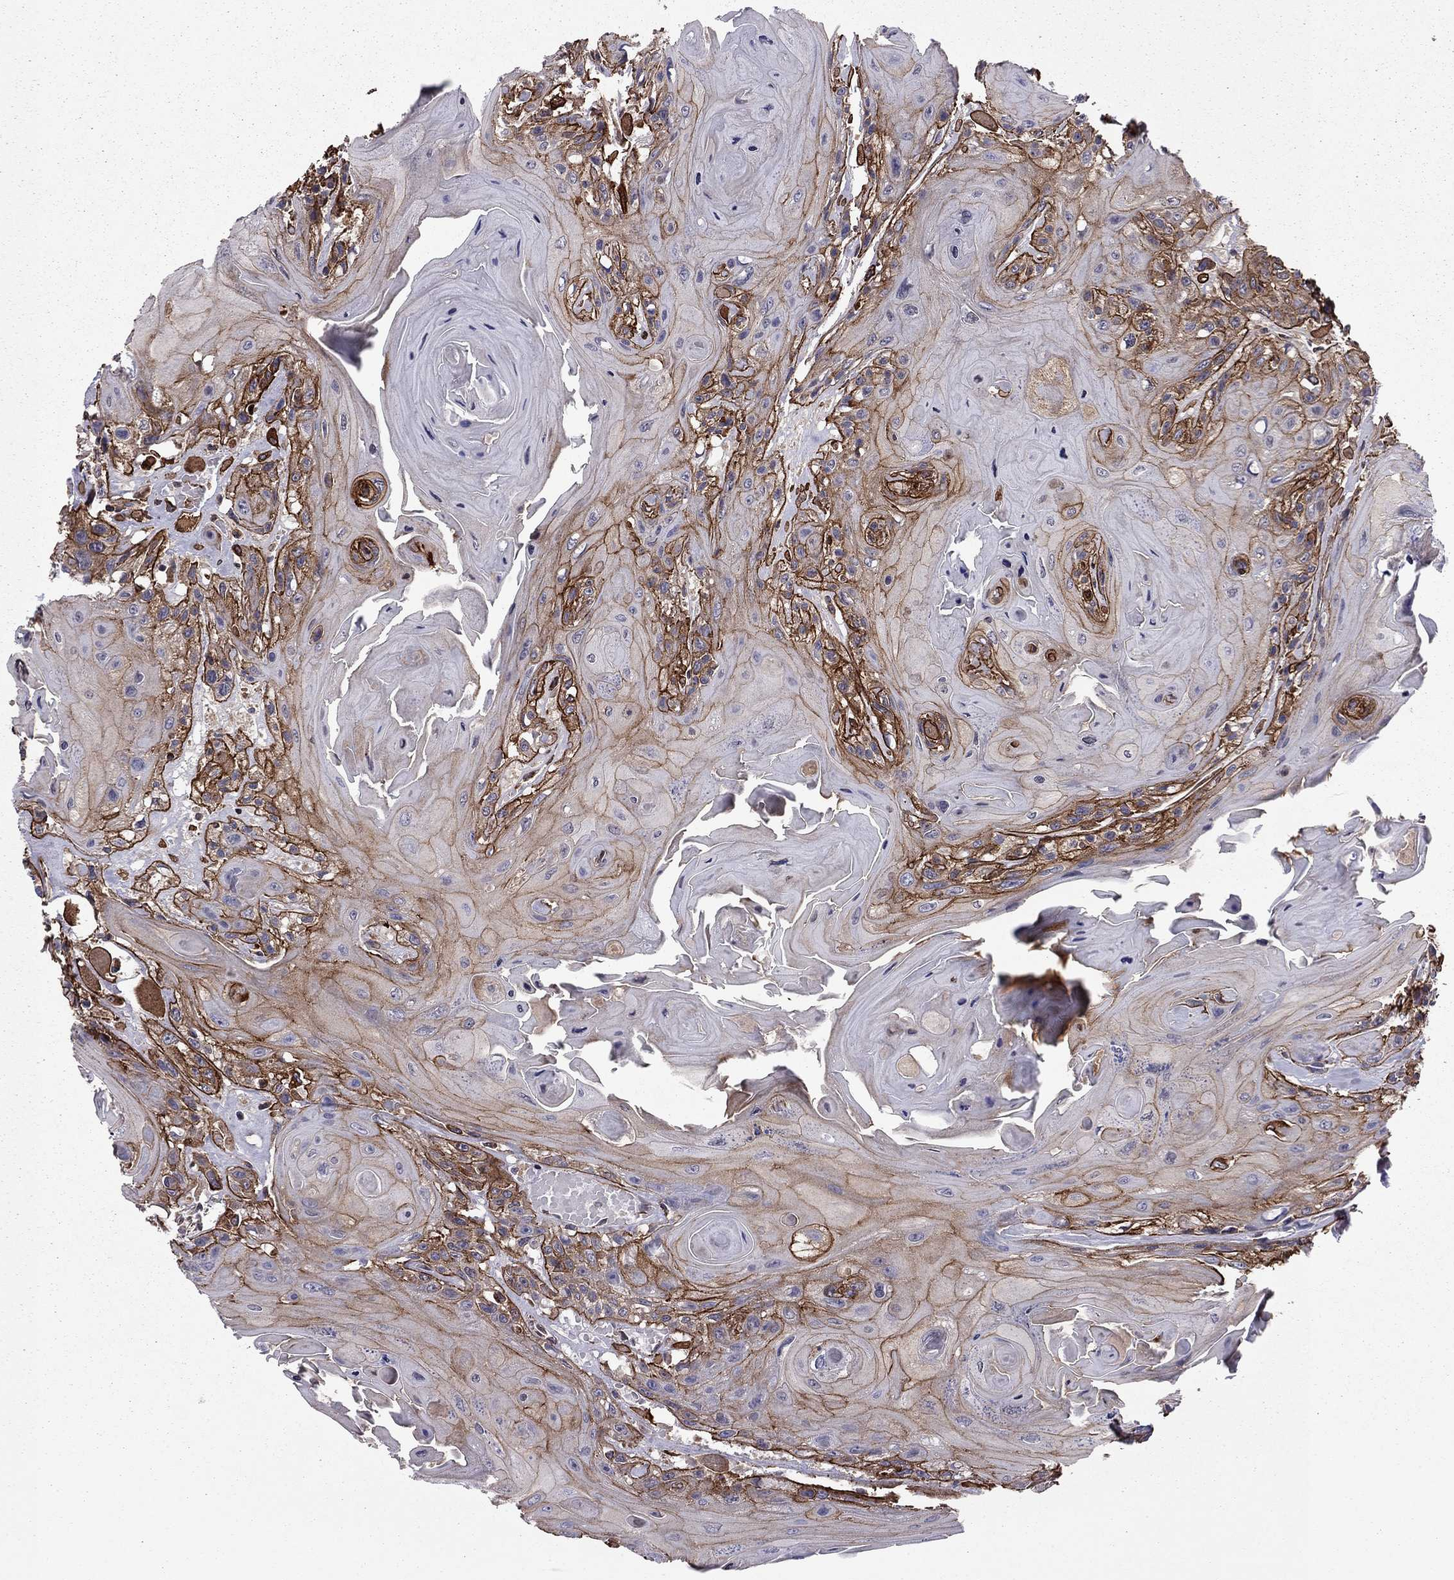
{"staining": {"intensity": "strong", "quantity": "<25%", "location": "cytoplasmic/membranous"}, "tissue": "head and neck cancer", "cell_type": "Tumor cells", "image_type": "cancer", "snomed": [{"axis": "morphology", "description": "Squamous cell carcinoma, NOS"}, {"axis": "topography", "description": "Head-Neck"}], "caption": "Squamous cell carcinoma (head and neck) stained for a protein (brown) demonstrates strong cytoplasmic/membranous positive positivity in approximately <25% of tumor cells.", "gene": "SHMT1", "patient": {"sex": "female", "age": 59}}